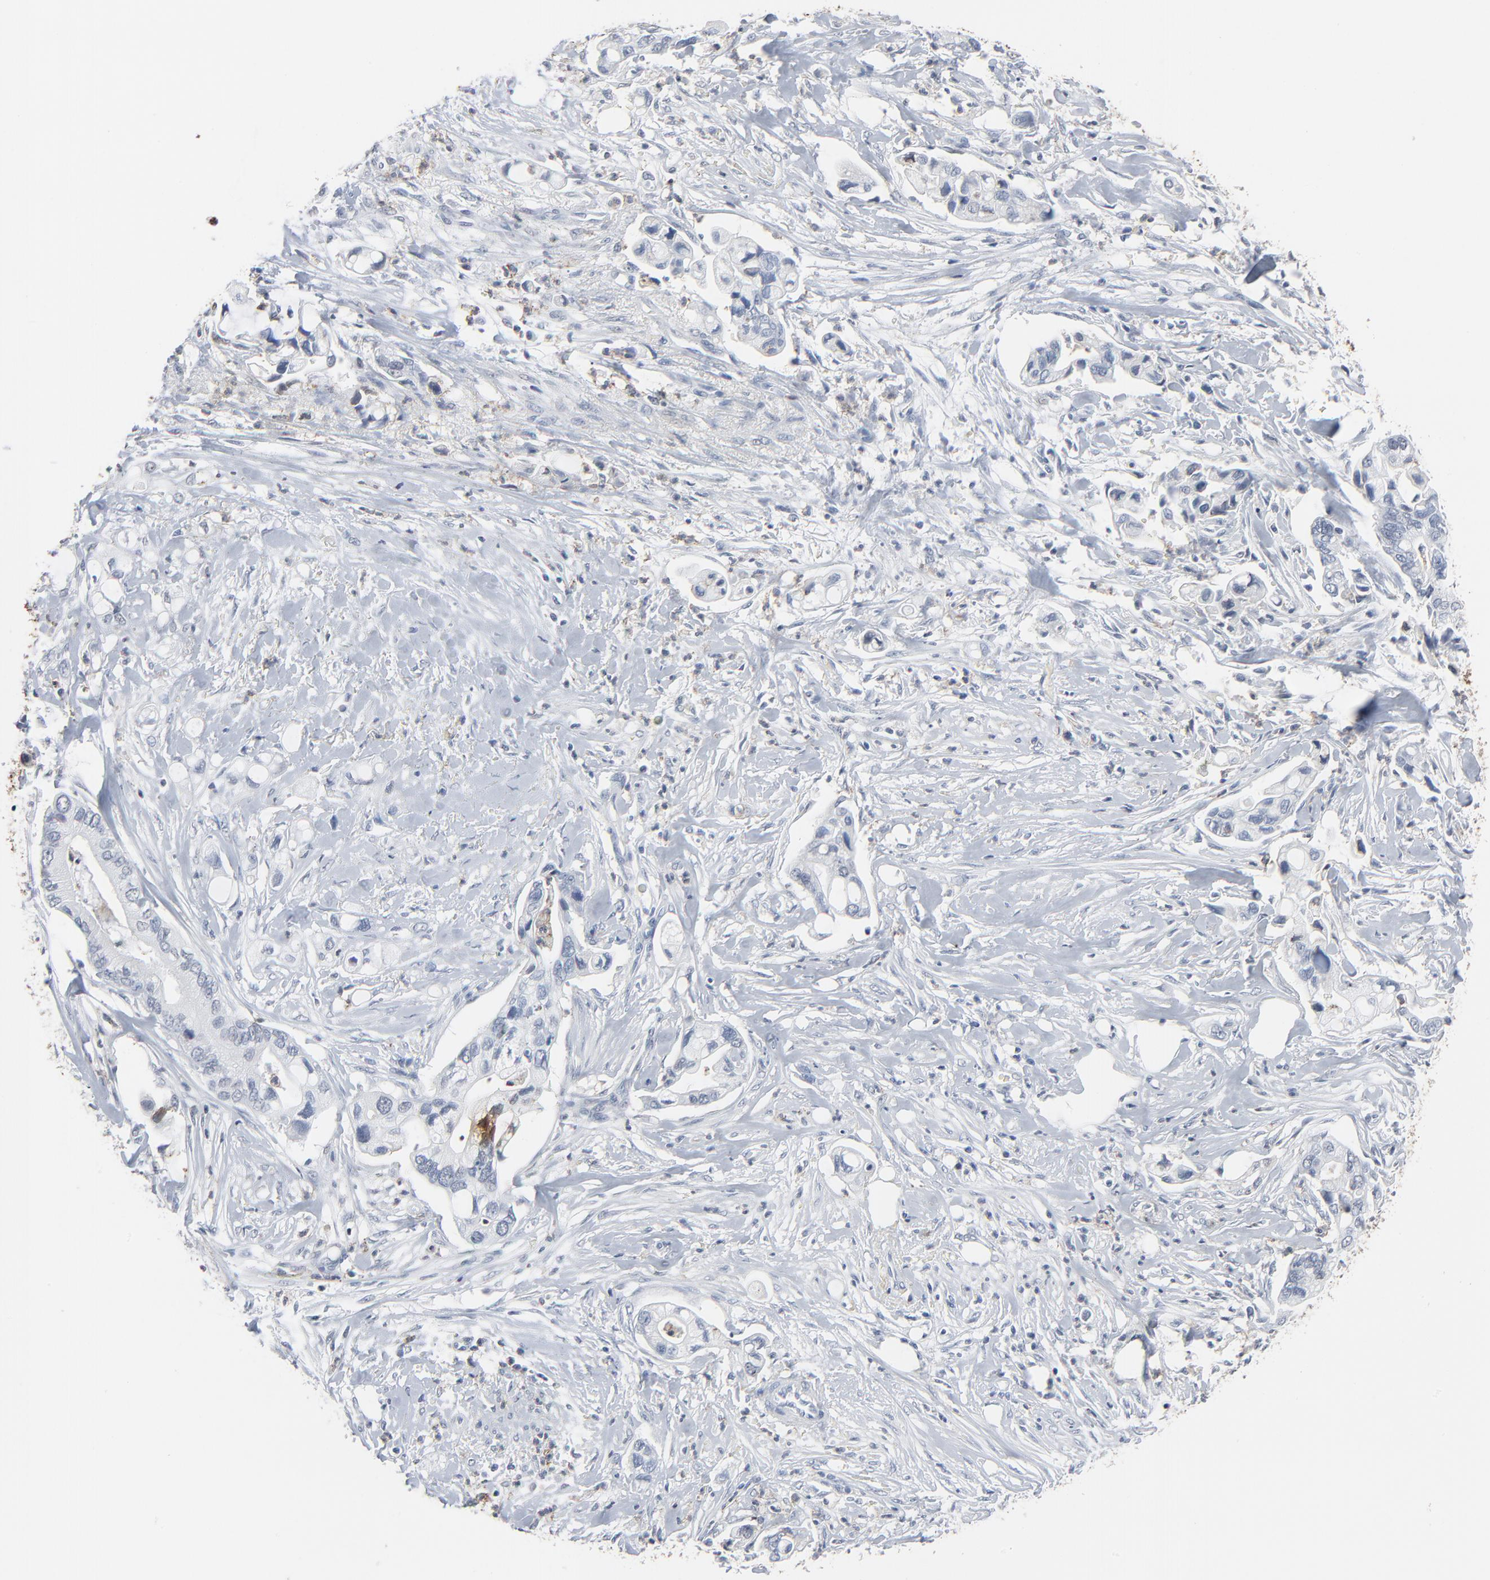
{"staining": {"intensity": "negative", "quantity": "none", "location": "none"}, "tissue": "pancreatic cancer", "cell_type": "Tumor cells", "image_type": "cancer", "snomed": [{"axis": "morphology", "description": "Adenocarcinoma, NOS"}, {"axis": "topography", "description": "Pancreas"}], "caption": "Tumor cells are negative for brown protein staining in pancreatic cancer.", "gene": "PHGDH", "patient": {"sex": "male", "age": 70}}